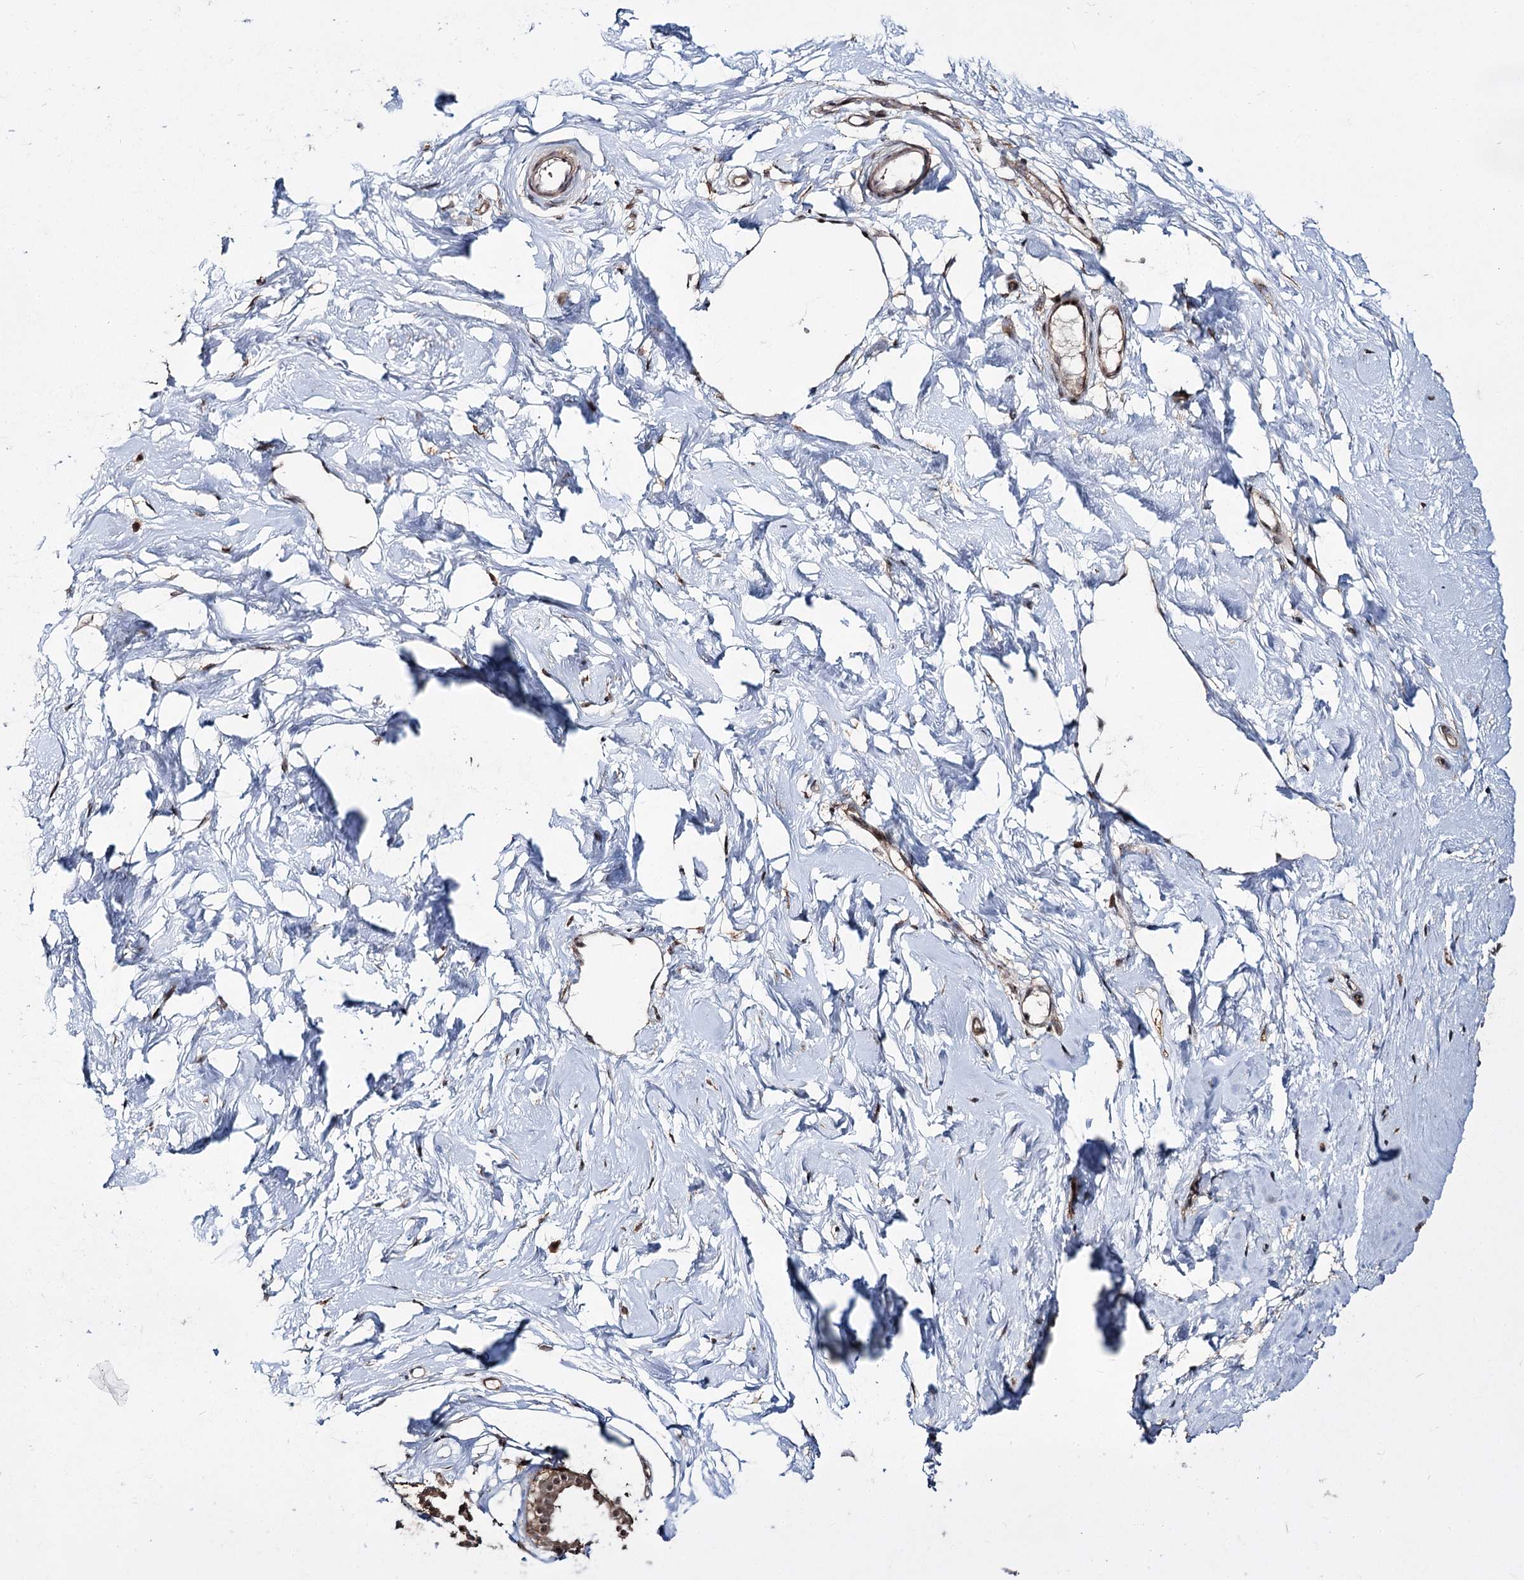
{"staining": {"intensity": "negative", "quantity": "none", "location": "none"}, "tissue": "breast", "cell_type": "Adipocytes", "image_type": "normal", "snomed": [{"axis": "morphology", "description": "Normal tissue, NOS"}, {"axis": "morphology", "description": "Adenoma, NOS"}, {"axis": "topography", "description": "Breast"}], "caption": "A high-resolution photomicrograph shows IHC staining of unremarkable breast, which demonstrates no significant staining in adipocytes. (DAB immunohistochemistry visualized using brightfield microscopy, high magnification).", "gene": "MKNK2", "patient": {"sex": "female", "age": 23}}